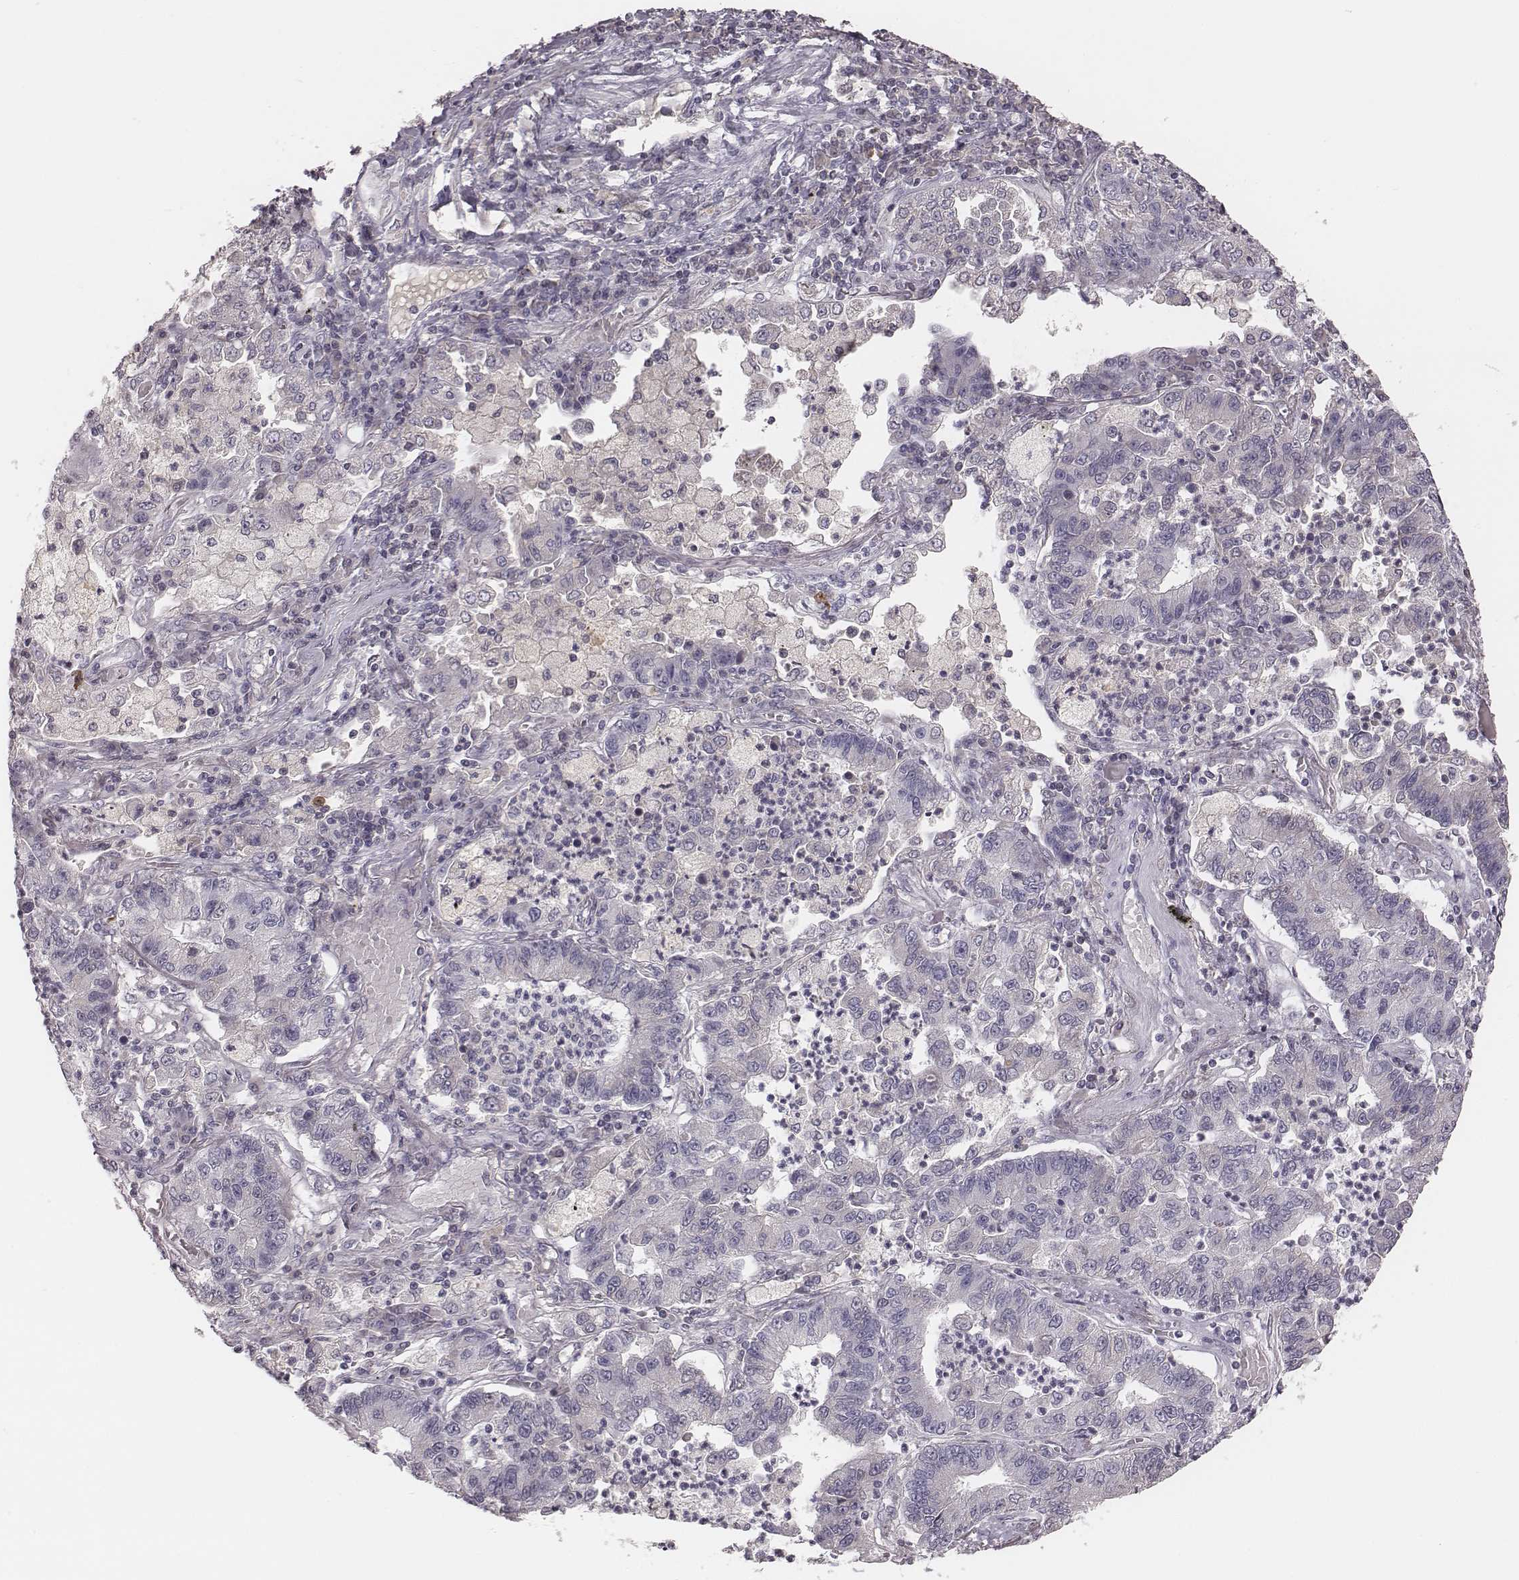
{"staining": {"intensity": "negative", "quantity": "none", "location": "none"}, "tissue": "lung cancer", "cell_type": "Tumor cells", "image_type": "cancer", "snomed": [{"axis": "morphology", "description": "Adenocarcinoma, NOS"}, {"axis": "topography", "description": "Lung"}], "caption": "Immunohistochemistry histopathology image of lung adenocarcinoma stained for a protein (brown), which demonstrates no staining in tumor cells. (DAB IHC with hematoxylin counter stain).", "gene": "TLX3", "patient": {"sex": "female", "age": 57}}